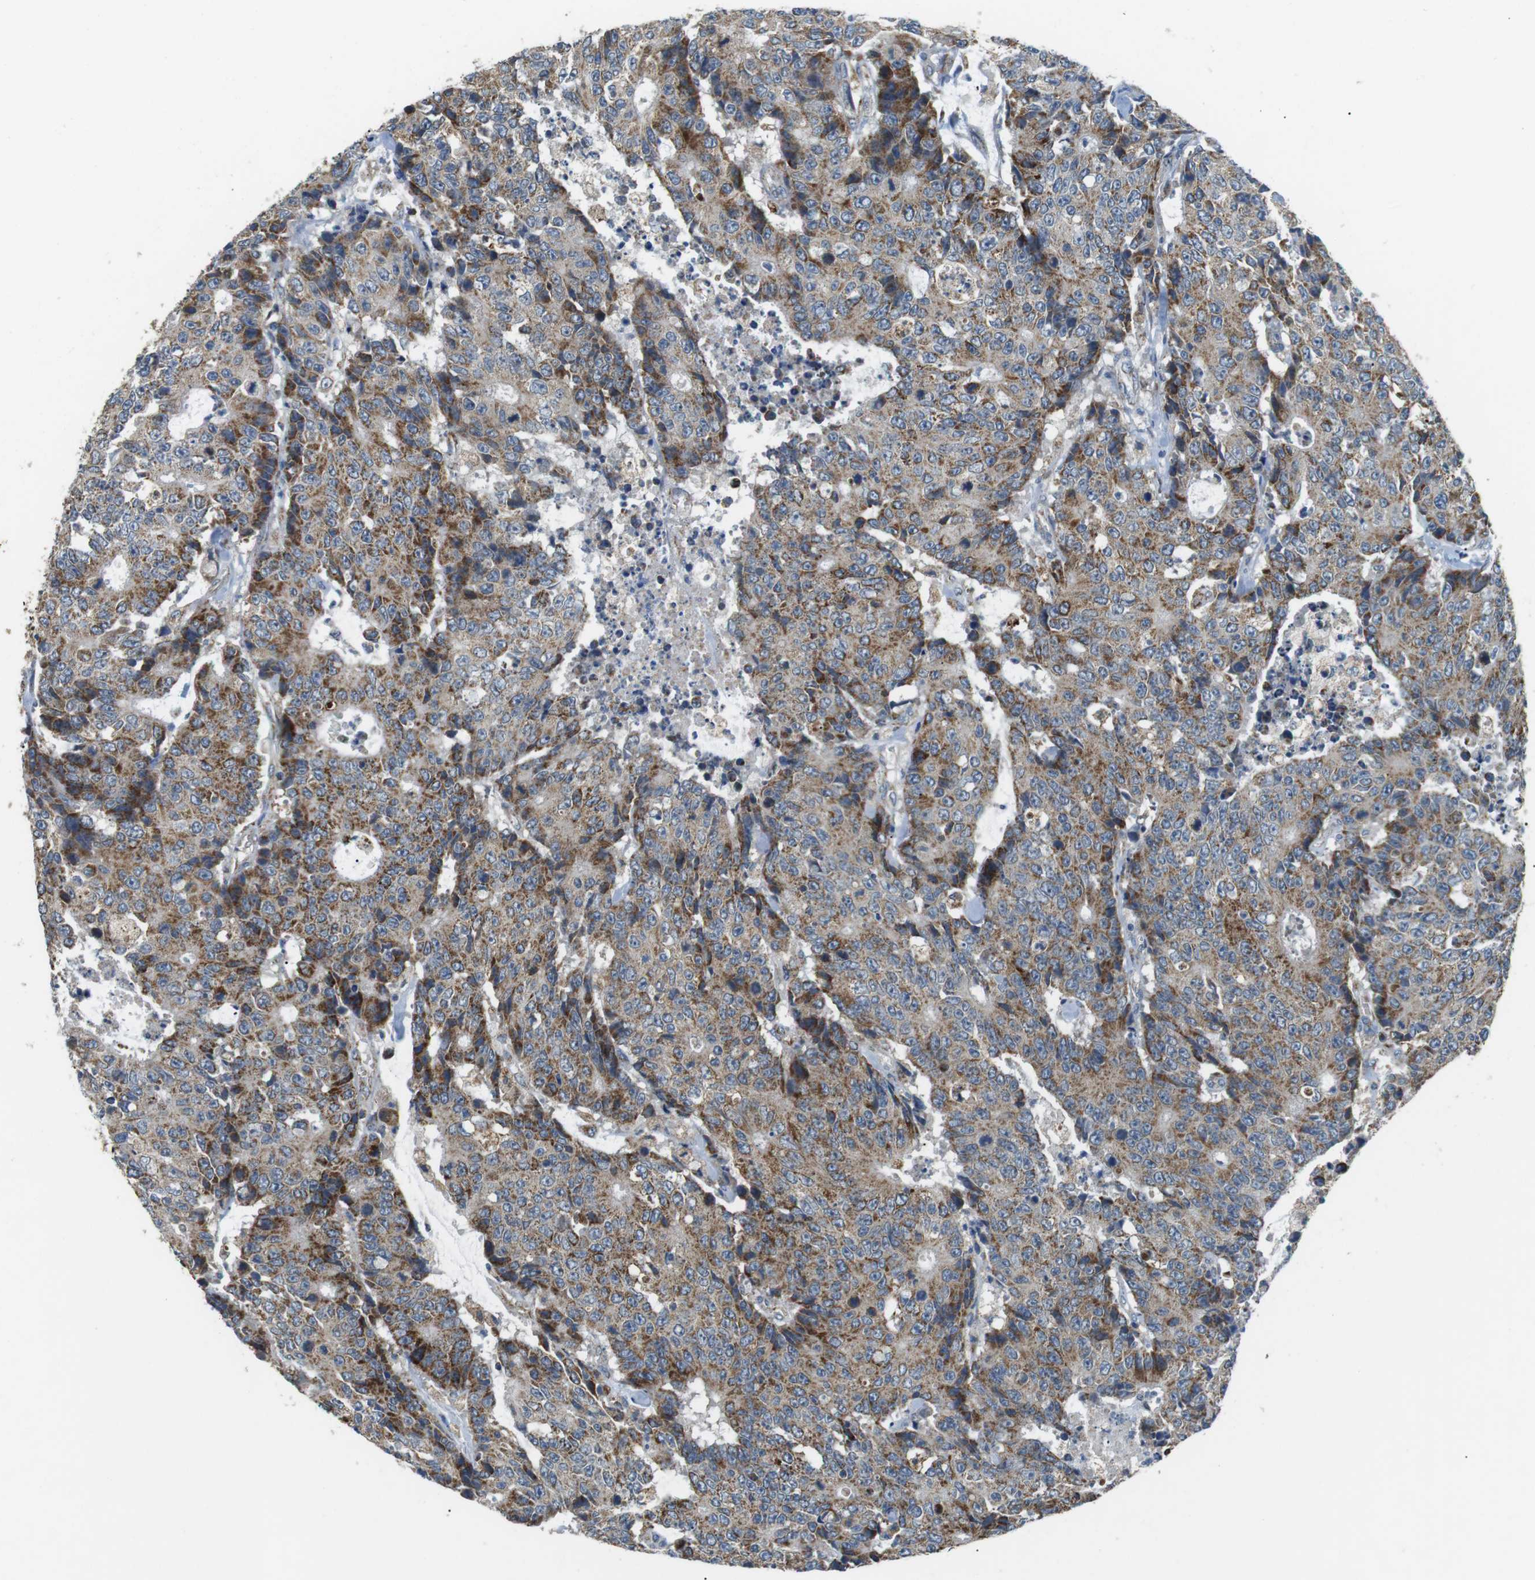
{"staining": {"intensity": "moderate", "quantity": ">75%", "location": "cytoplasmic/membranous"}, "tissue": "colorectal cancer", "cell_type": "Tumor cells", "image_type": "cancer", "snomed": [{"axis": "morphology", "description": "Adenocarcinoma, NOS"}, {"axis": "topography", "description": "Colon"}], "caption": "Immunohistochemistry photomicrograph of adenocarcinoma (colorectal) stained for a protein (brown), which shows medium levels of moderate cytoplasmic/membranous staining in about >75% of tumor cells.", "gene": "BACE1", "patient": {"sex": "female", "age": 86}}